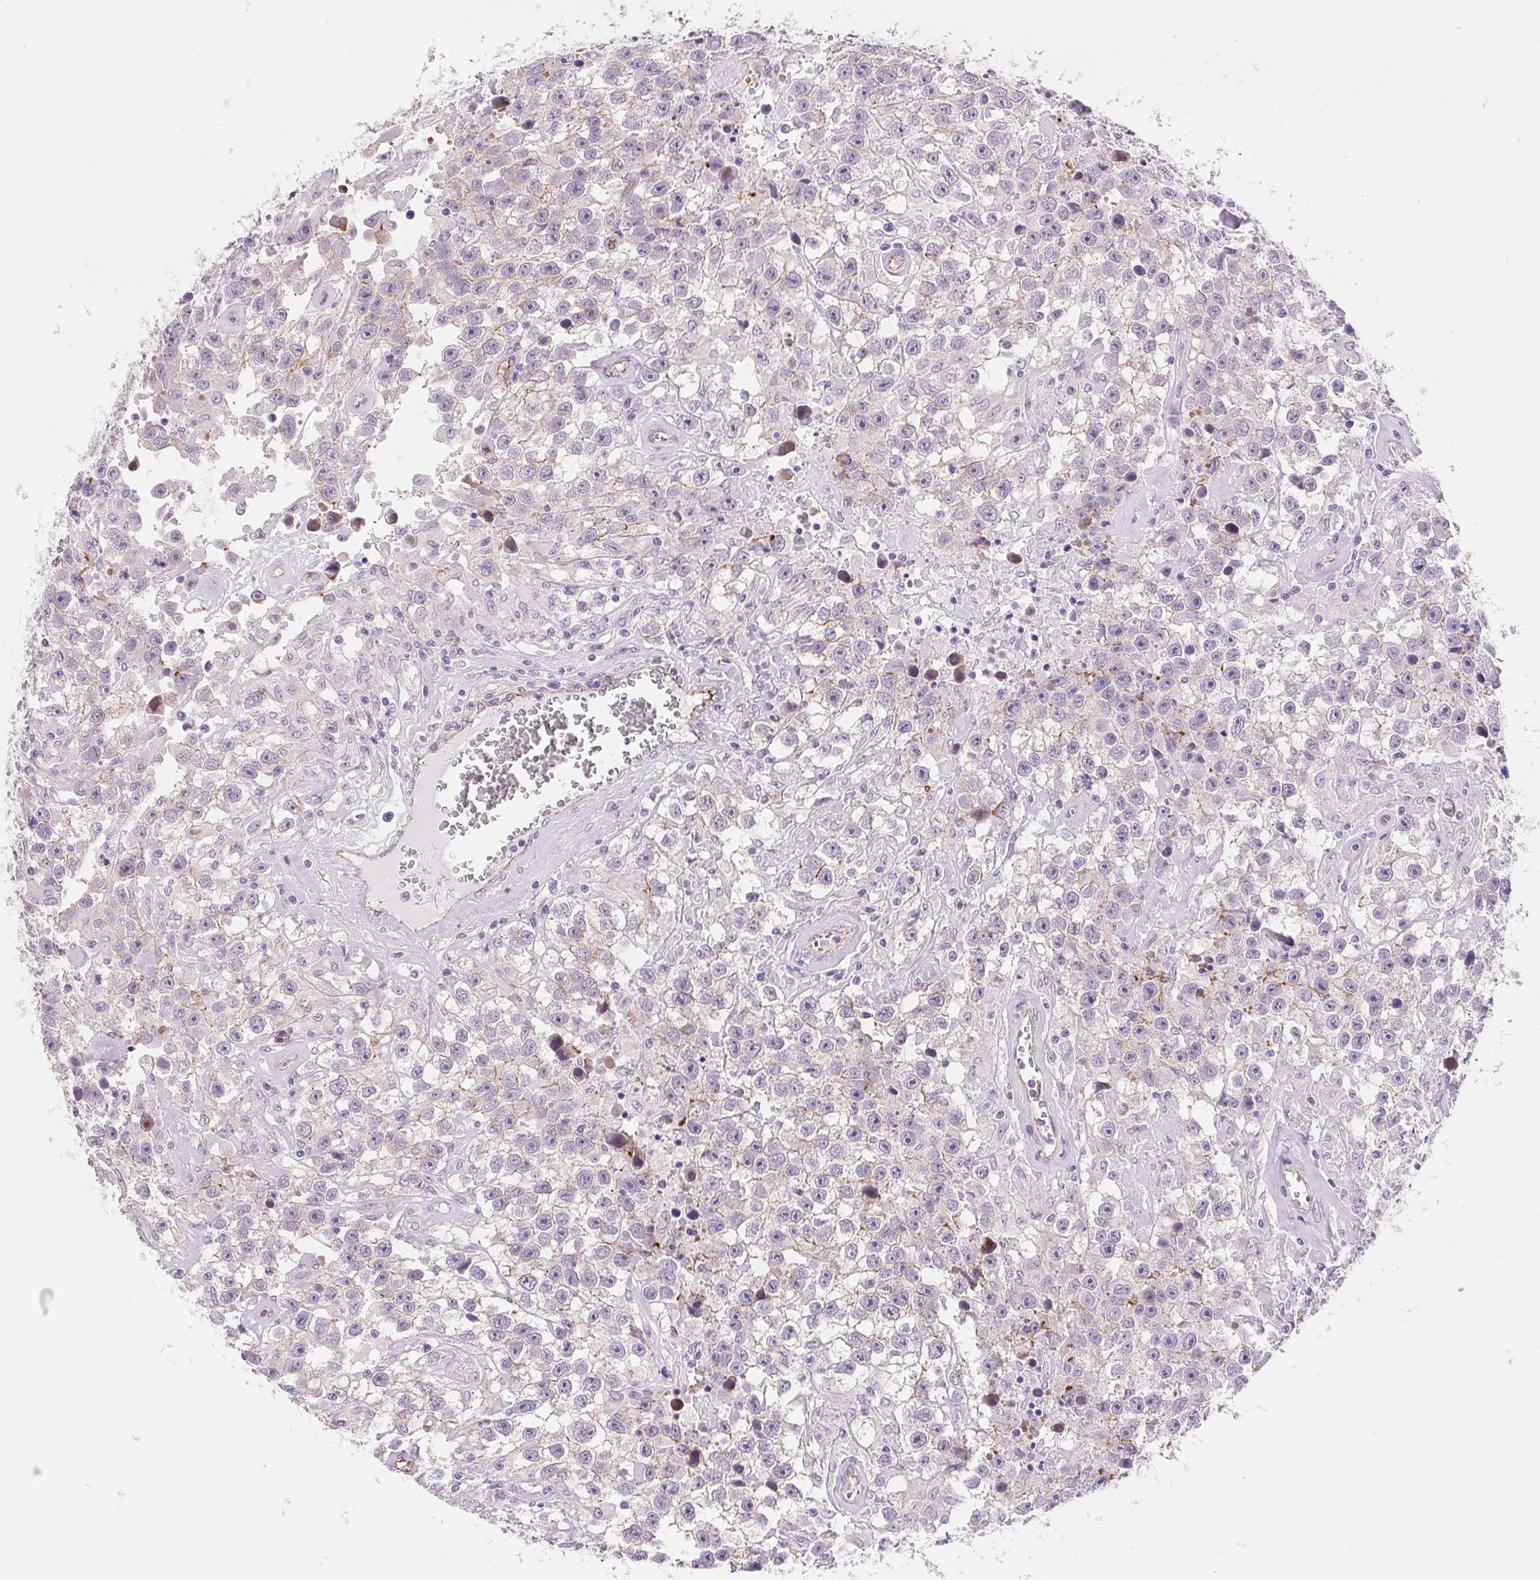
{"staining": {"intensity": "negative", "quantity": "none", "location": "none"}, "tissue": "testis cancer", "cell_type": "Tumor cells", "image_type": "cancer", "snomed": [{"axis": "morphology", "description": "Seminoma, NOS"}, {"axis": "topography", "description": "Testis"}], "caption": "DAB (3,3'-diaminobenzidine) immunohistochemical staining of testis seminoma displays no significant expression in tumor cells.", "gene": "DIXDC1", "patient": {"sex": "male", "age": 43}}